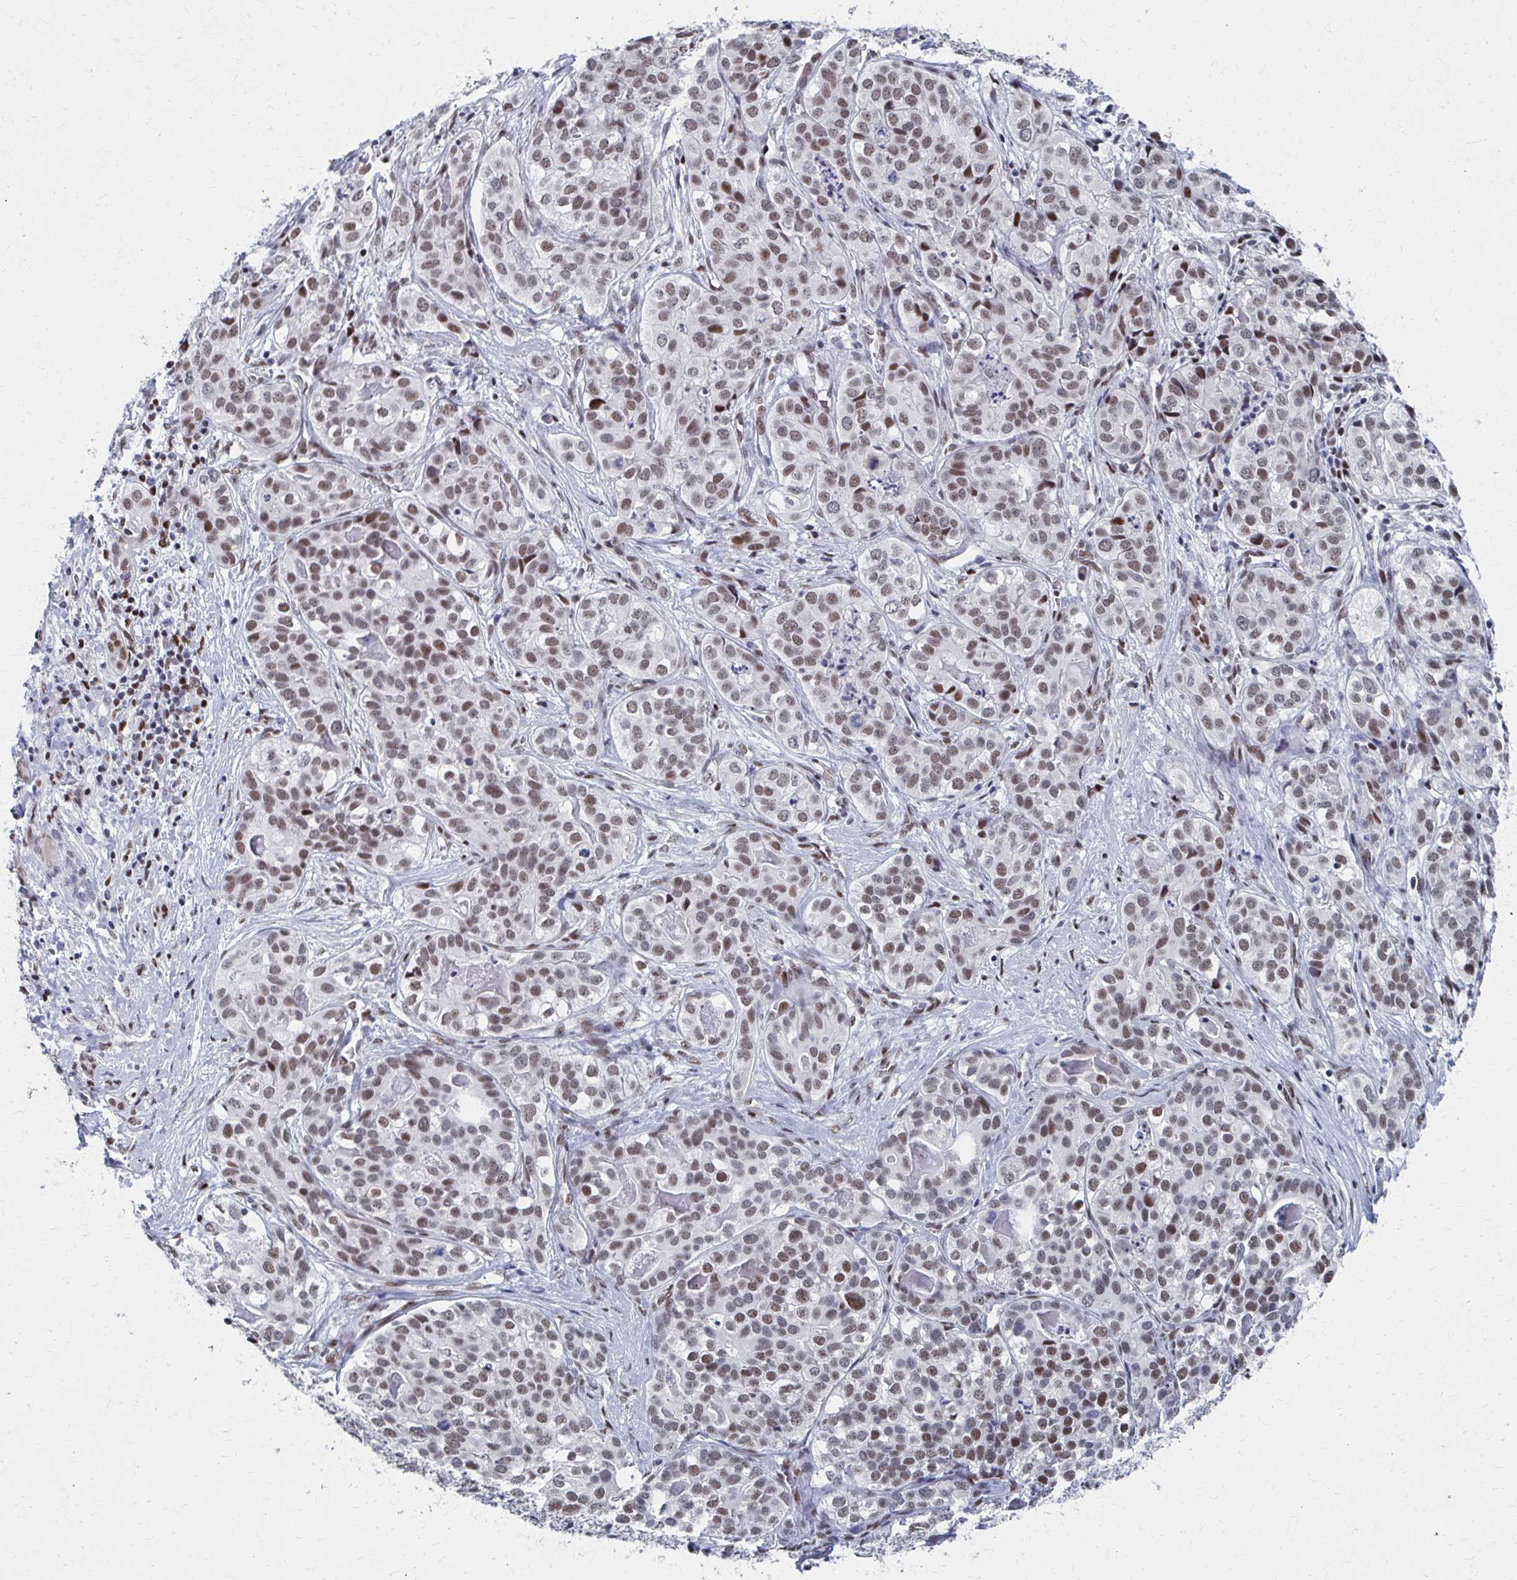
{"staining": {"intensity": "moderate", "quantity": ">75%", "location": "nuclear"}, "tissue": "liver cancer", "cell_type": "Tumor cells", "image_type": "cancer", "snomed": [{"axis": "morphology", "description": "Cholangiocarcinoma"}, {"axis": "topography", "description": "Liver"}], "caption": "Brown immunohistochemical staining in cholangiocarcinoma (liver) shows moderate nuclear expression in approximately >75% of tumor cells.", "gene": "CDIN1", "patient": {"sex": "male", "age": 56}}